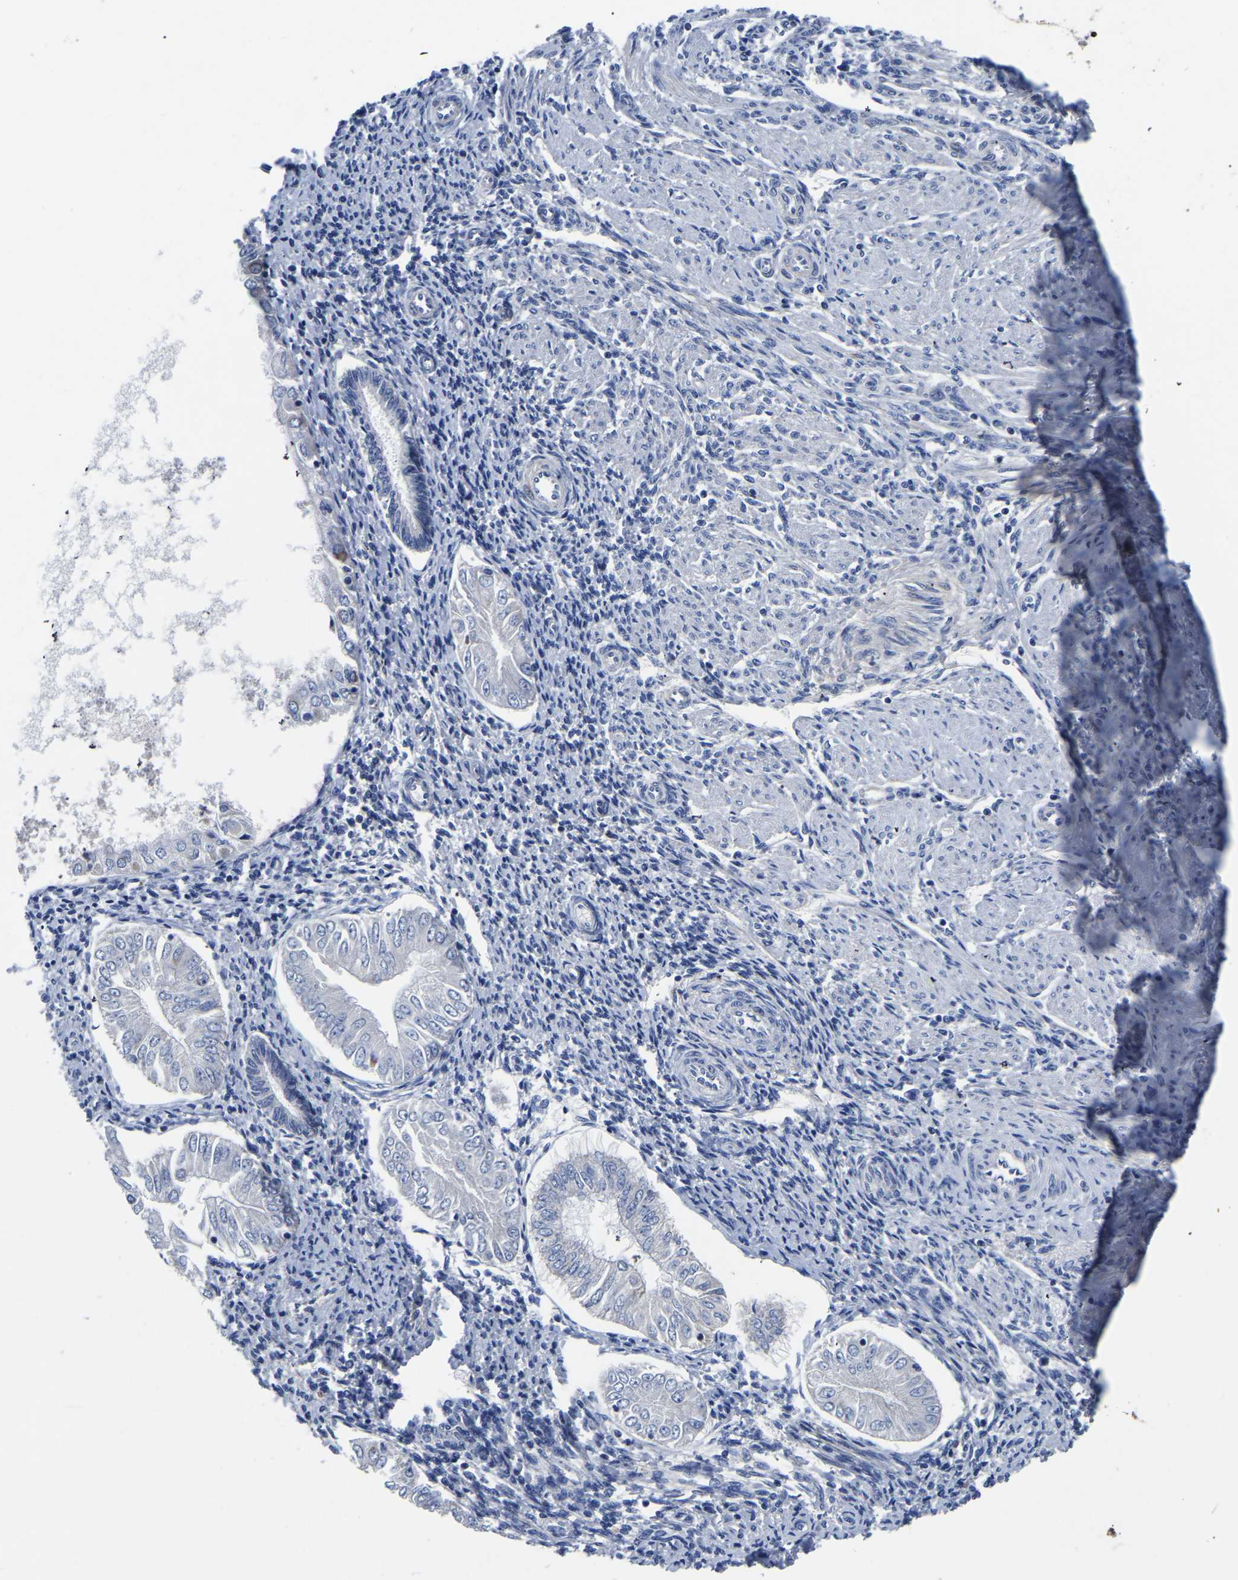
{"staining": {"intensity": "negative", "quantity": "none", "location": "none"}, "tissue": "endometrial cancer", "cell_type": "Tumor cells", "image_type": "cancer", "snomed": [{"axis": "morphology", "description": "Adenocarcinoma, NOS"}, {"axis": "topography", "description": "Endometrium"}], "caption": "There is no significant expression in tumor cells of endometrial adenocarcinoma. (Immunohistochemistry, brightfield microscopy, high magnification).", "gene": "FGD5", "patient": {"sex": "female", "age": 53}}